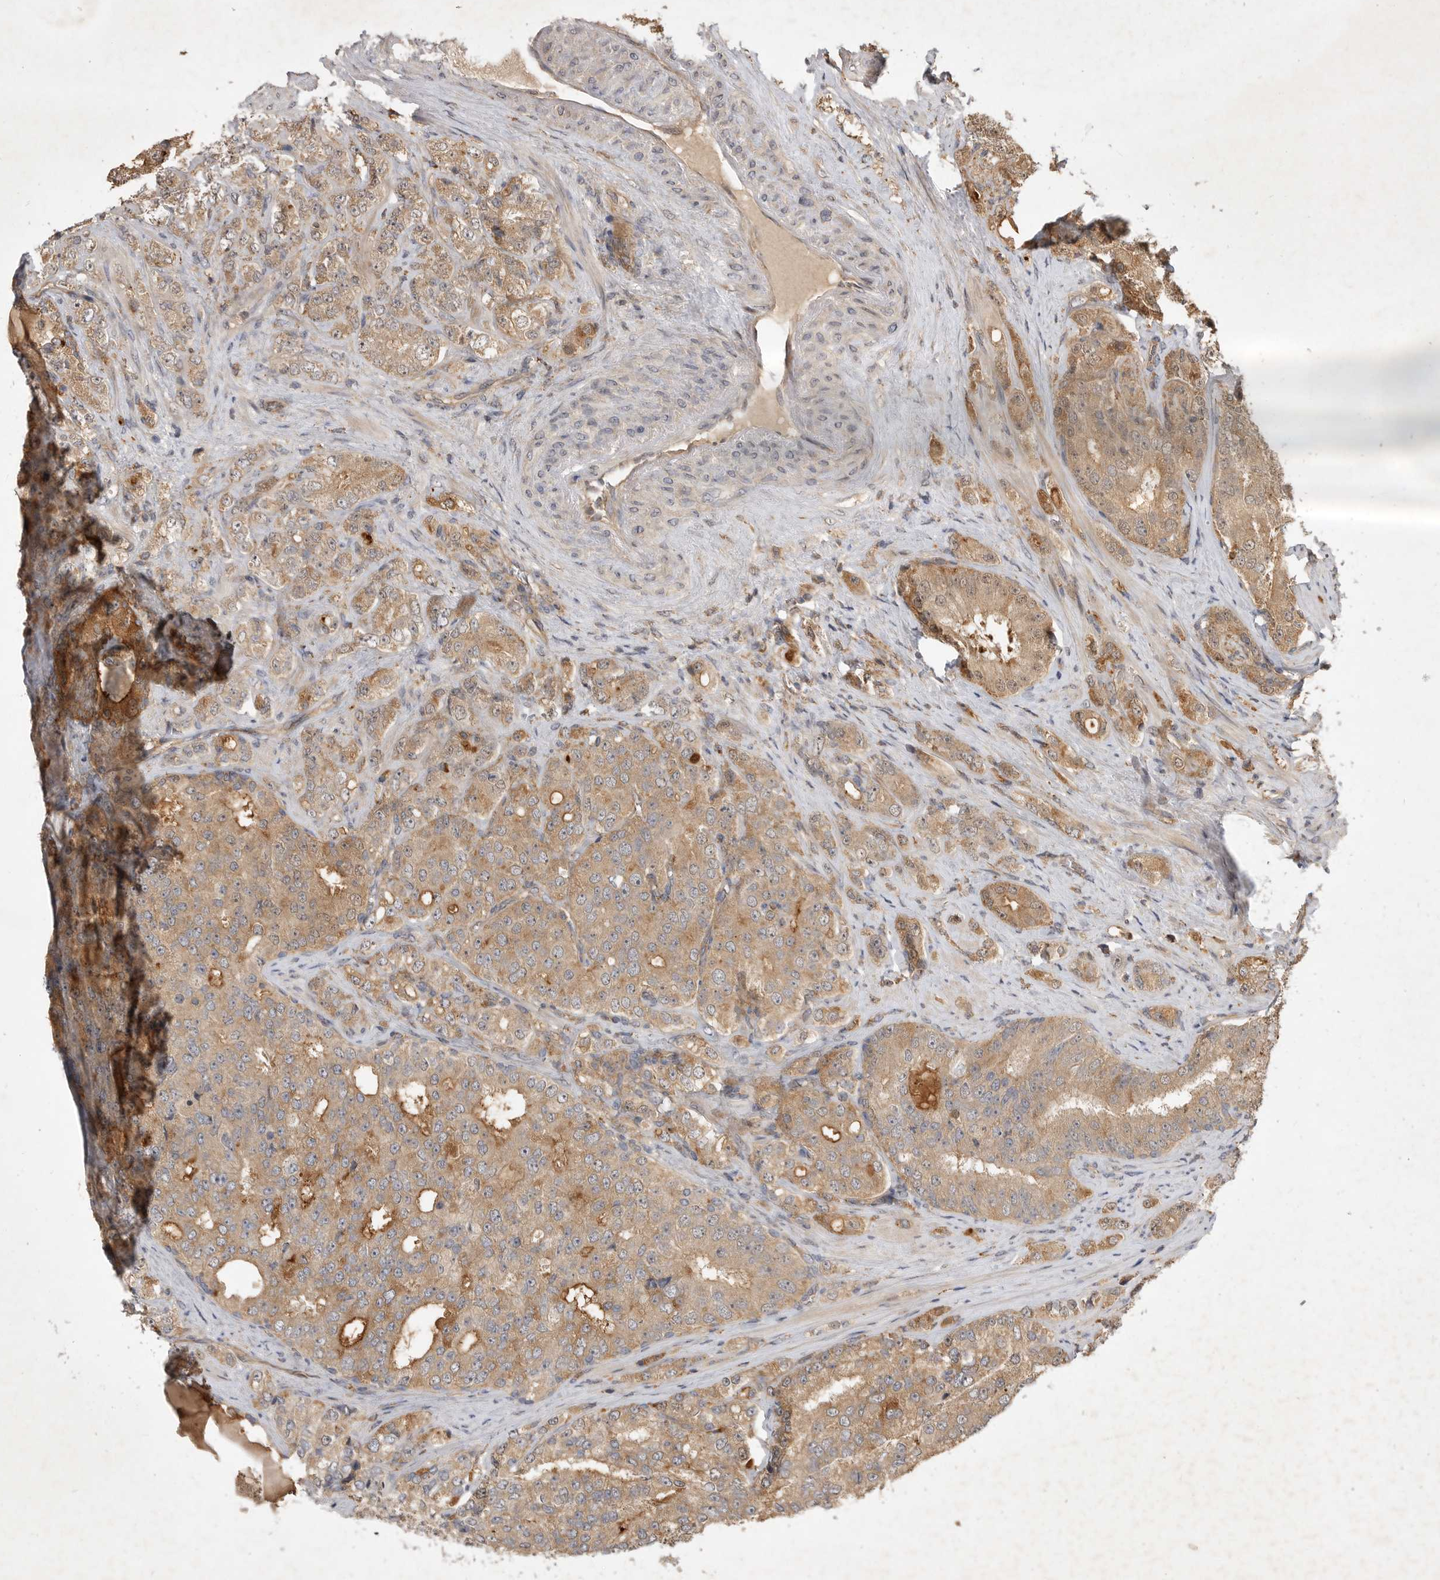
{"staining": {"intensity": "moderate", "quantity": ">75%", "location": "cytoplasmic/membranous"}, "tissue": "prostate cancer", "cell_type": "Tumor cells", "image_type": "cancer", "snomed": [{"axis": "morphology", "description": "Adenocarcinoma, High grade"}, {"axis": "topography", "description": "Prostate"}], "caption": "Prostate cancer tissue reveals moderate cytoplasmic/membranous expression in about >75% of tumor cells Nuclei are stained in blue.", "gene": "ZNF232", "patient": {"sex": "male", "age": 58}}